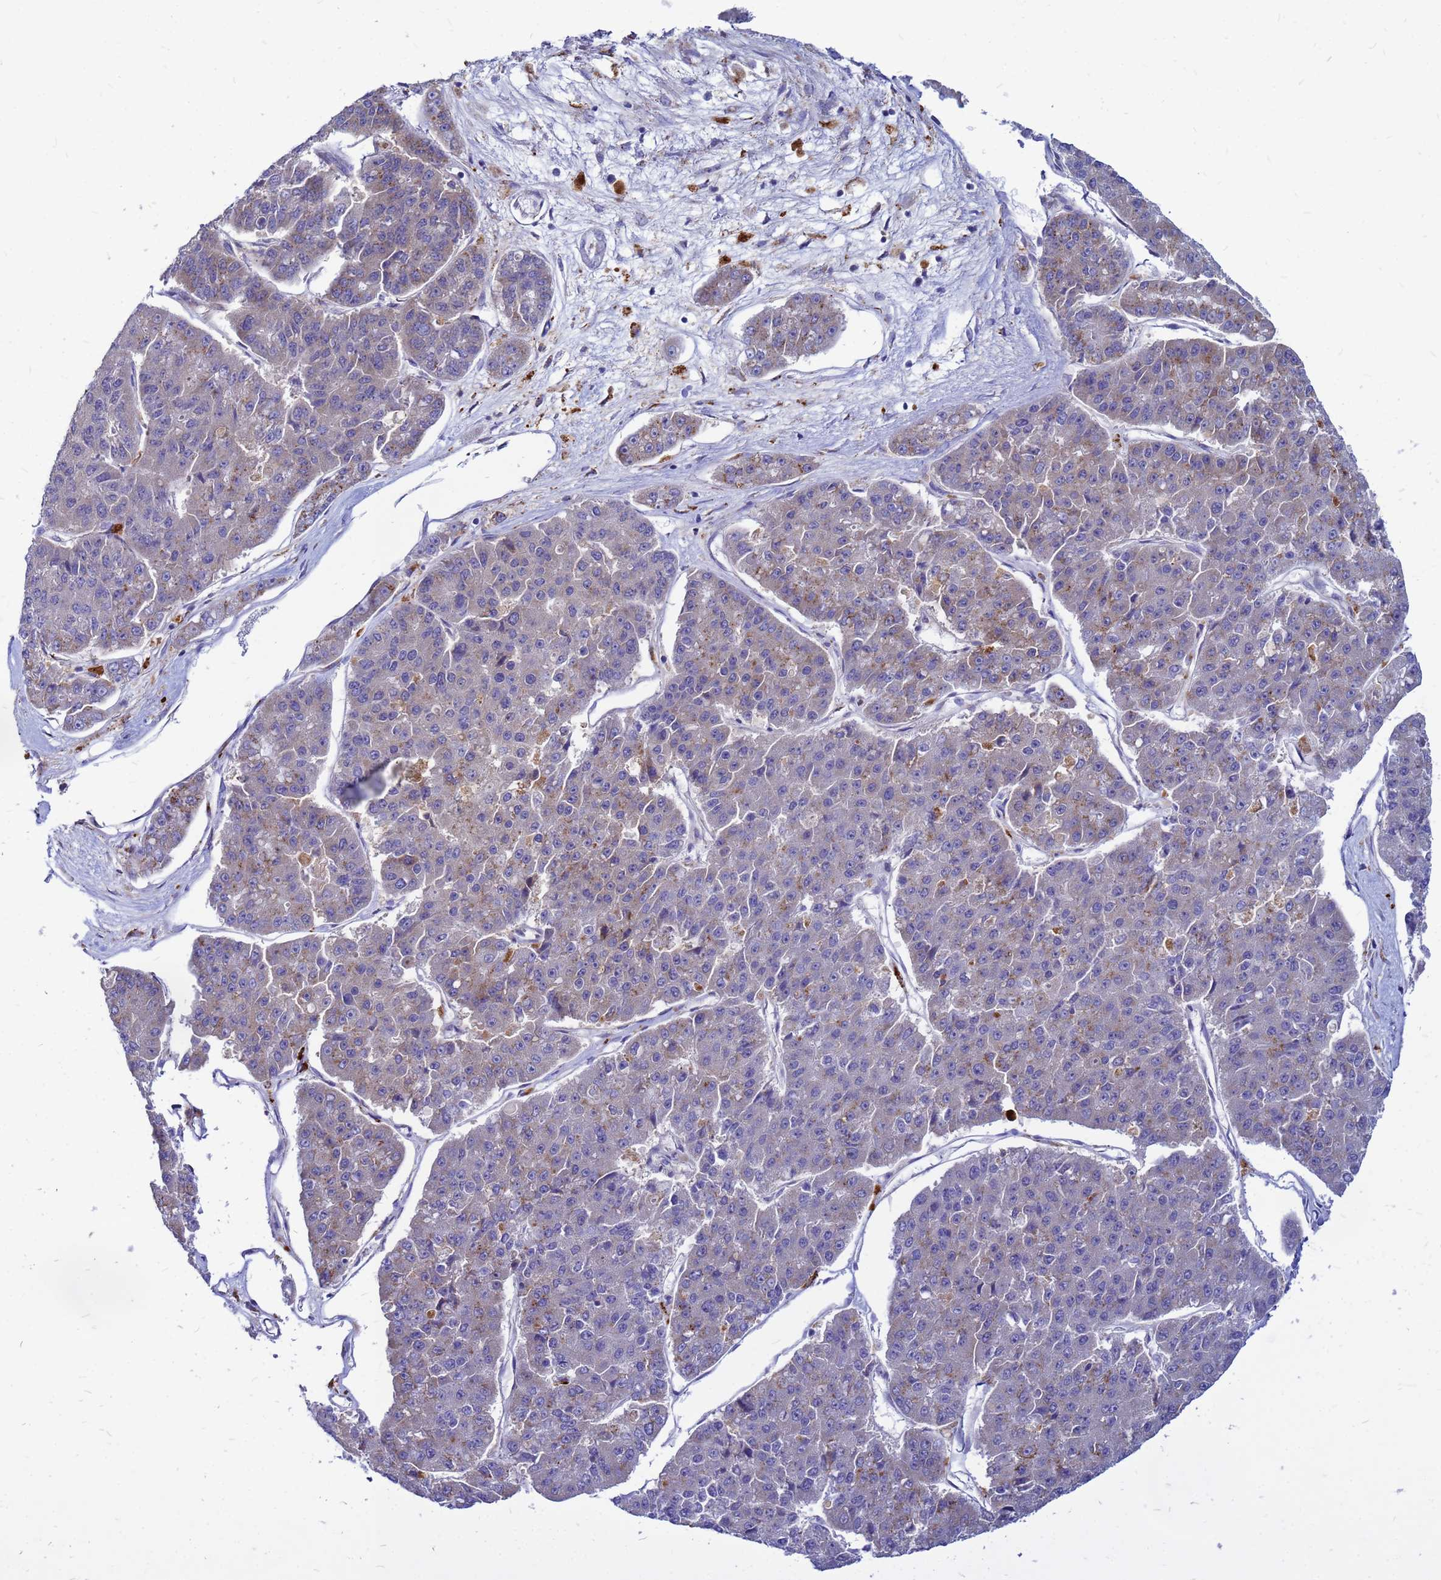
{"staining": {"intensity": "weak", "quantity": "<25%", "location": "cytoplasmic/membranous"}, "tissue": "pancreatic cancer", "cell_type": "Tumor cells", "image_type": "cancer", "snomed": [{"axis": "morphology", "description": "Adenocarcinoma, NOS"}, {"axis": "topography", "description": "Pancreas"}], "caption": "Immunohistochemistry photomicrograph of human pancreatic adenocarcinoma stained for a protein (brown), which shows no expression in tumor cells.", "gene": "FHIP1A", "patient": {"sex": "male", "age": 50}}